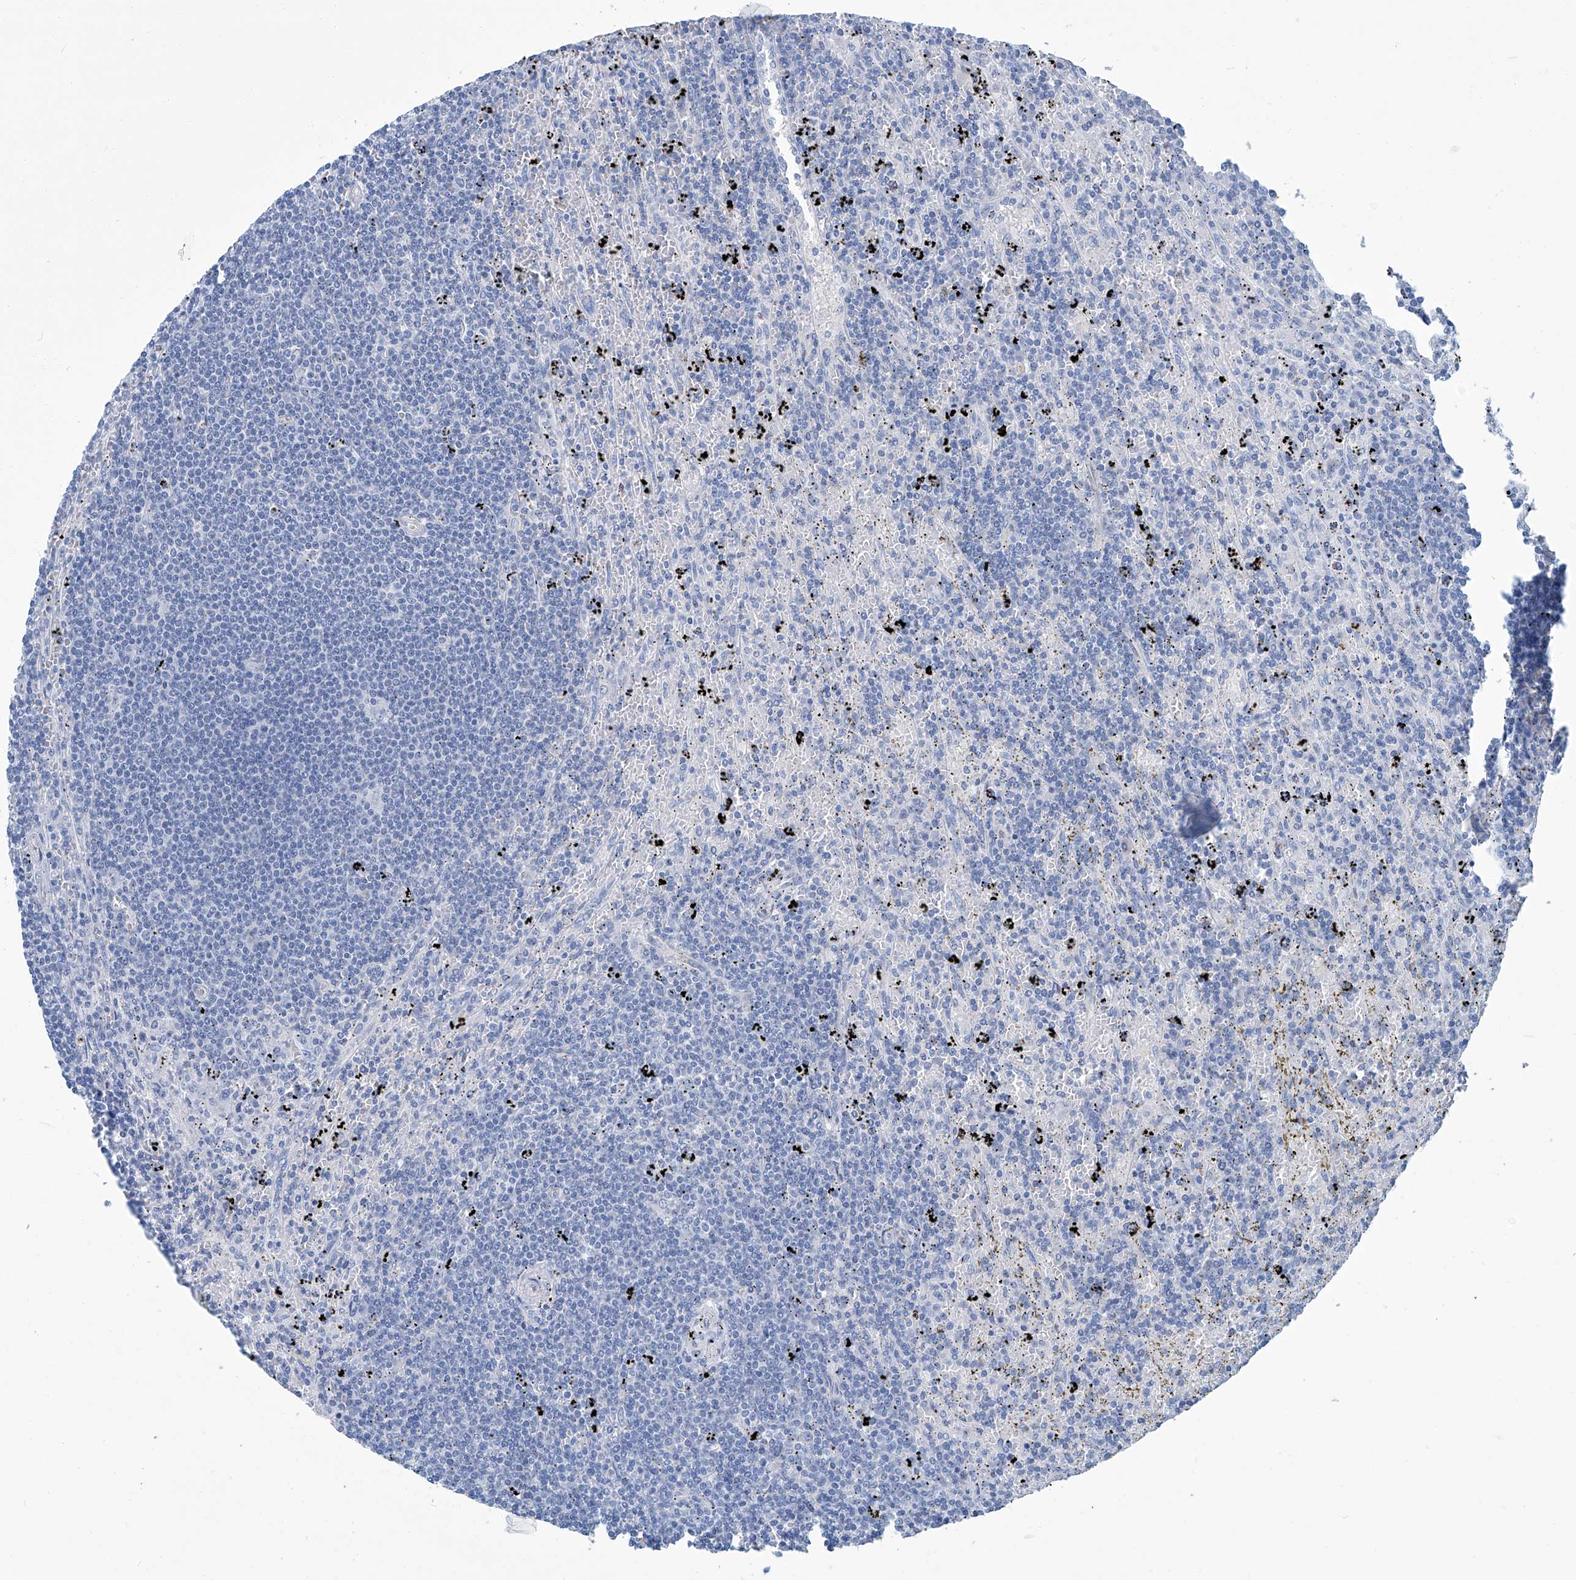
{"staining": {"intensity": "negative", "quantity": "none", "location": "none"}, "tissue": "lymphoma", "cell_type": "Tumor cells", "image_type": "cancer", "snomed": [{"axis": "morphology", "description": "Malignant lymphoma, non-Hodgkin's type, Low grade"}, {"axis": "topography", "description": "Spleen"}], "caption": "Immunohistochemical staining of lymphoma displays no significant expression in tumor cells.", "gene": "PFKL", "patient": {"sex": "male", "age": 76}}